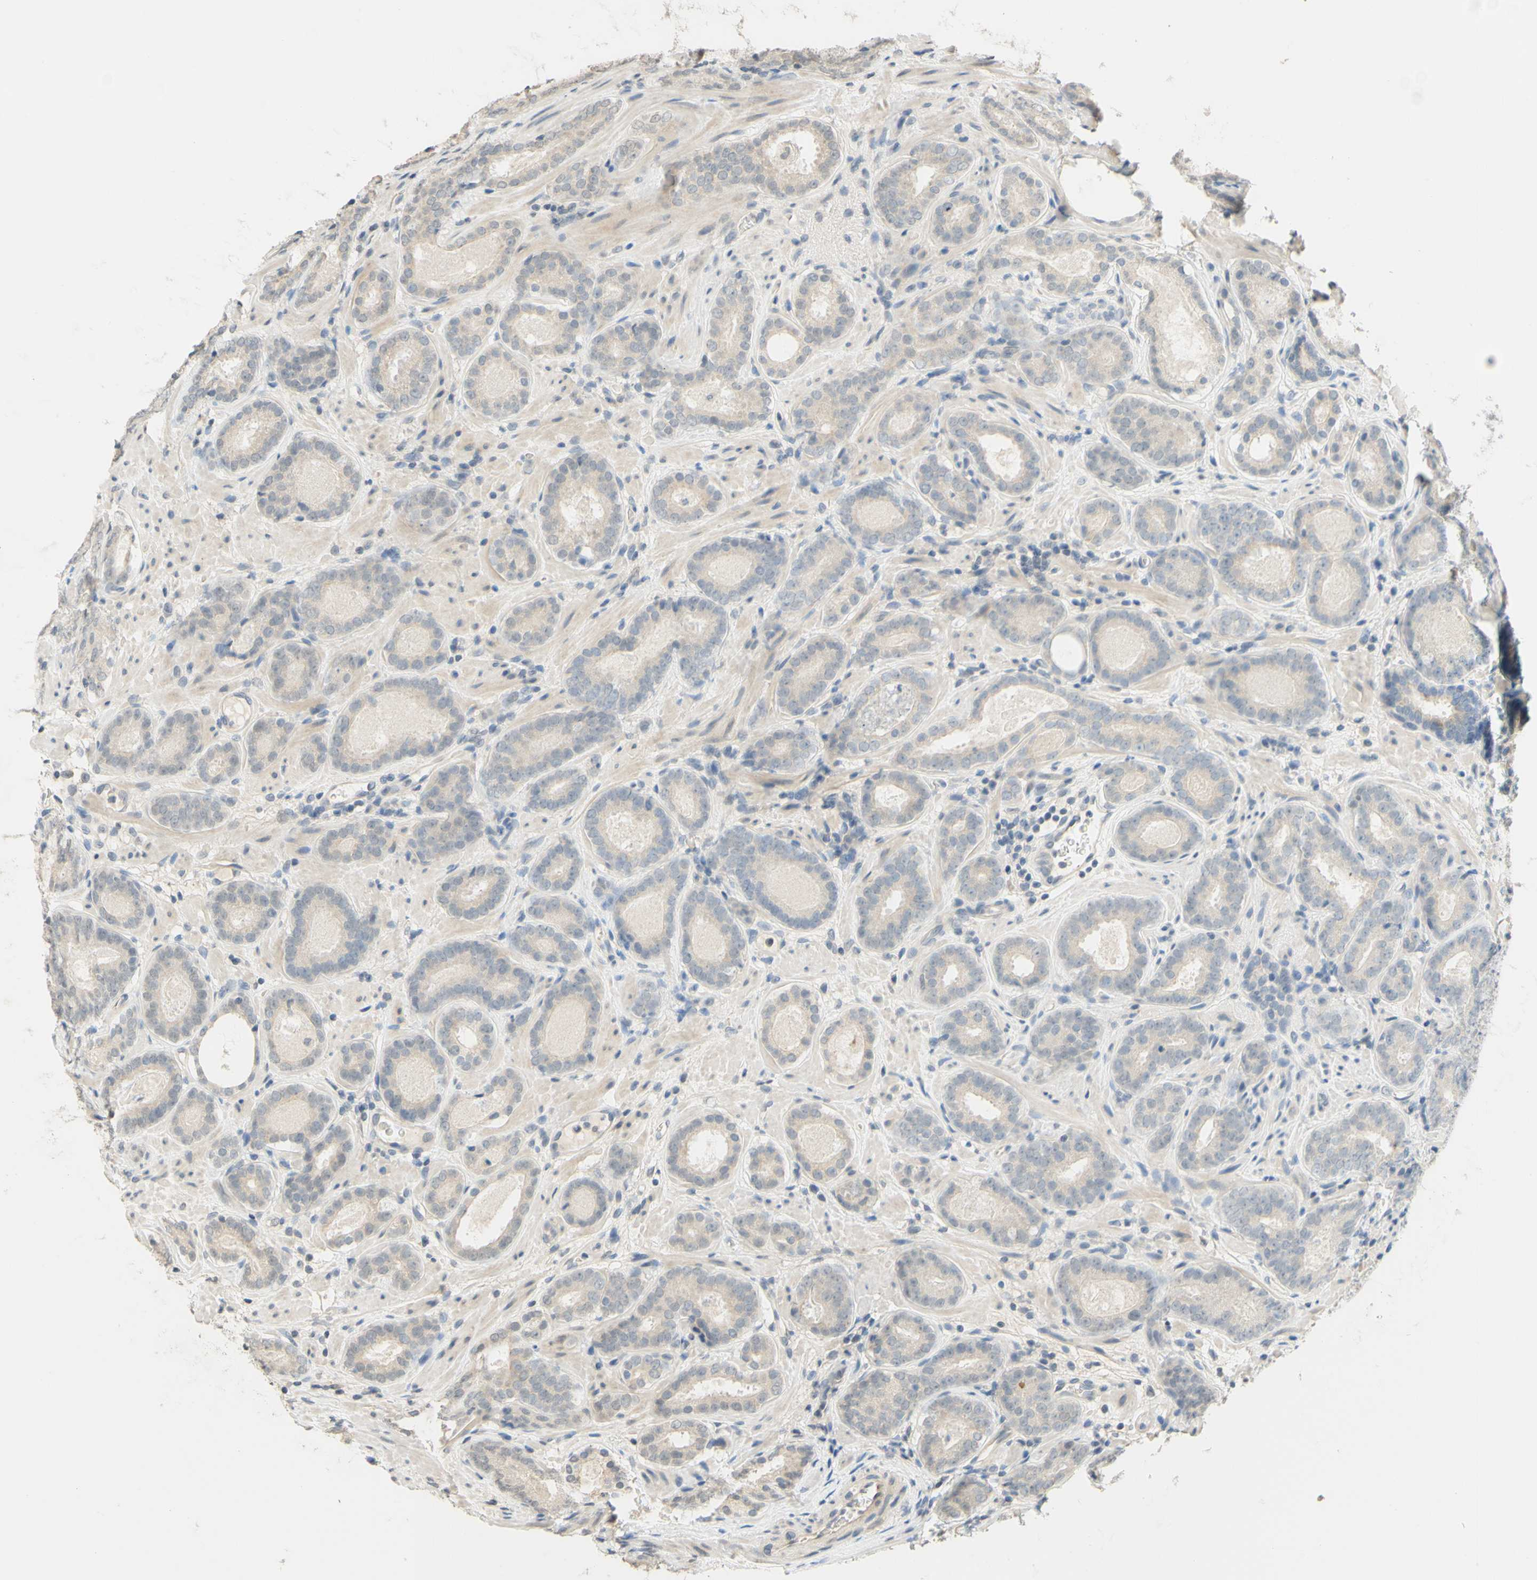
{"staining": {"intensity": "negative", "quantity": "none", "location": "none"}, "tissue": "prostate cancer", "cell_type": "Tumor cells", "image_type": "cancer", "snomed": [{"axis": "morphology", "description": "Adenocarcinoma, Low grade"}, {"axis": "topography", "description": "Prostate"}], "caption": "Tumor cells are negative for brown protein staining in adenocarcinoma (low-grade) (prostate).", "gene": "MAG", "patient": {"sex": "male", "age": 69}}